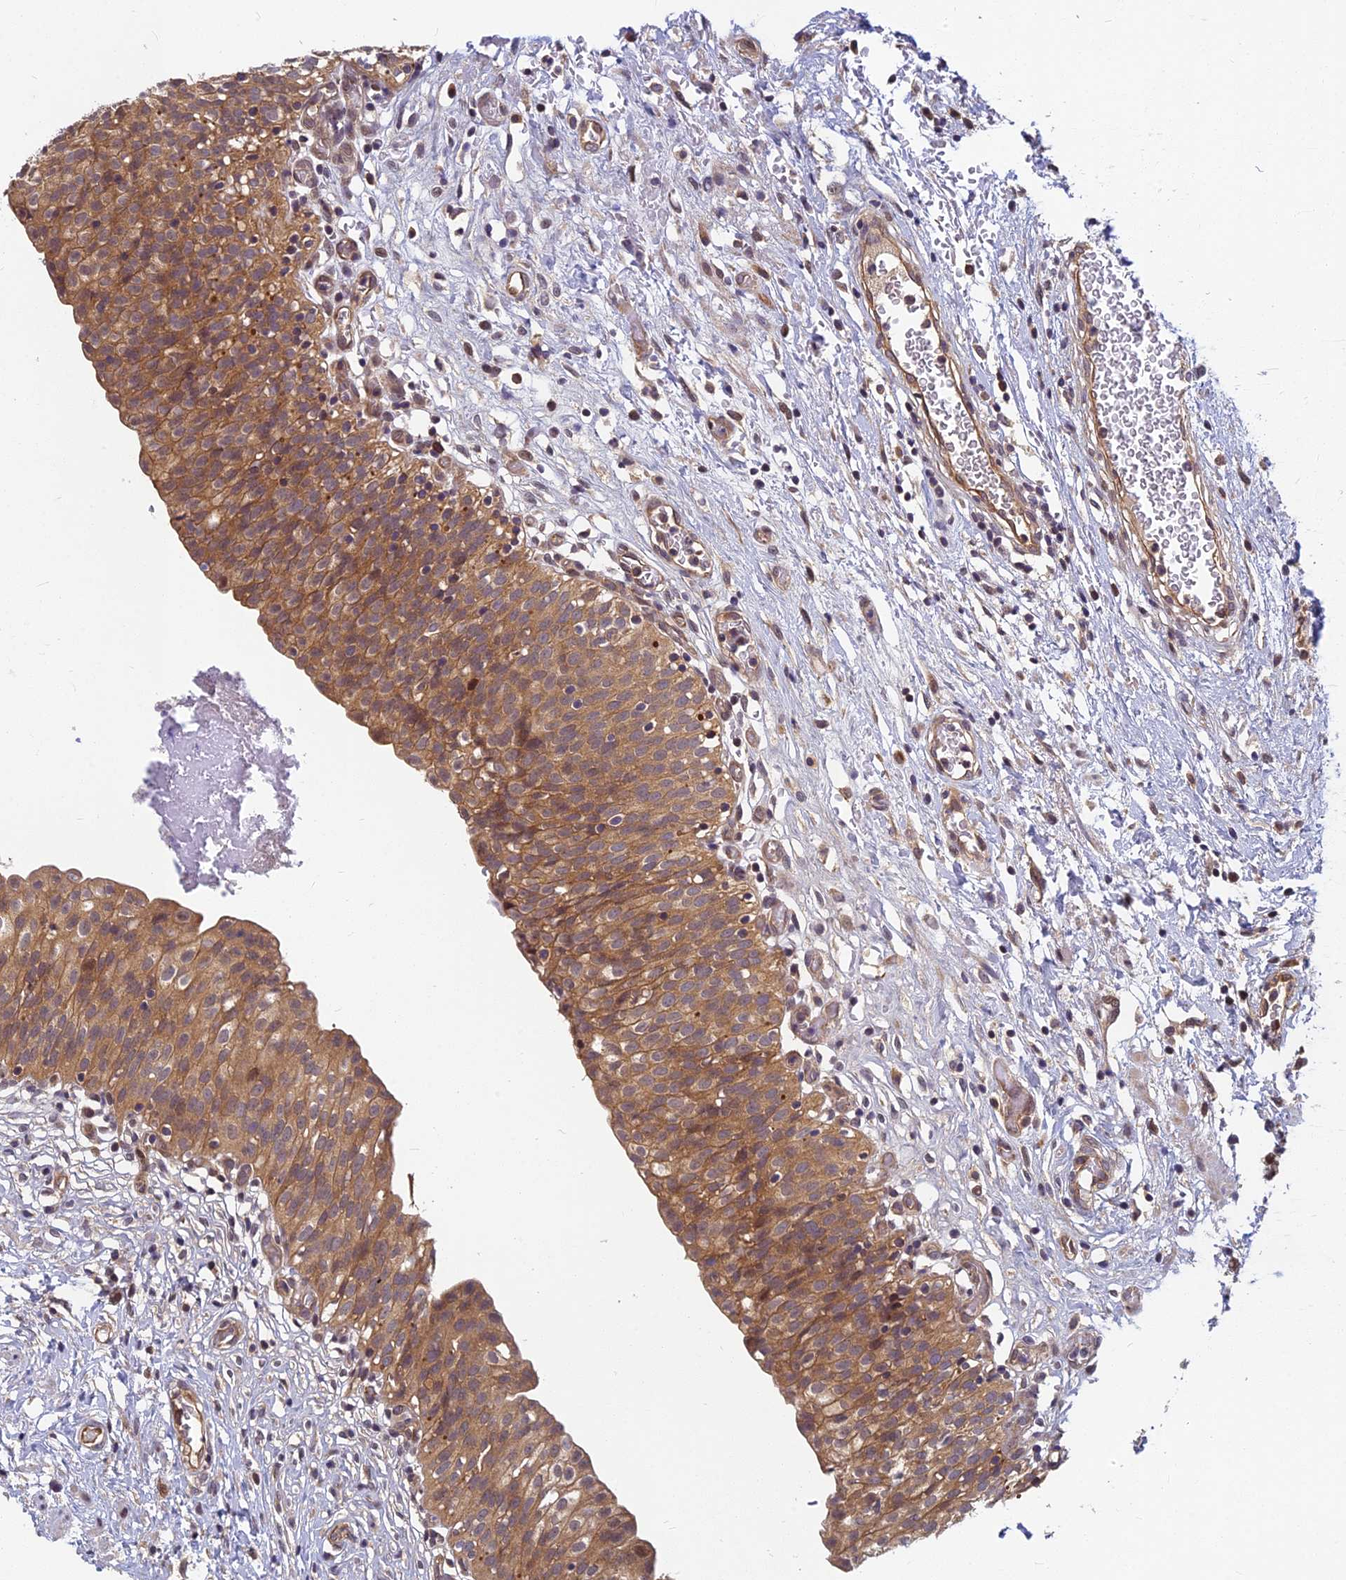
{"staining": {"intensity": "moderate", "quantity": ">75%", "location": "cytoplasmic/membranous,nuclear"}, "tissue": "urinary bladder", "cell_type": "Urothelial cells", "image_type": "normal", "snomed": [{"axis": "morphology", "description": "Normal tissue, NOS"}, {"axis": "topography", "description": "Urinary bladder"}], "caption": "Human urinary bladder stained with a brown dye reveals moderate cytoplasmic/membranous,nuclear positive expression in about >75% of urothelial cells.", "gene": "PIKFYVE", "patient": {"sex": "male", "age": 55}}